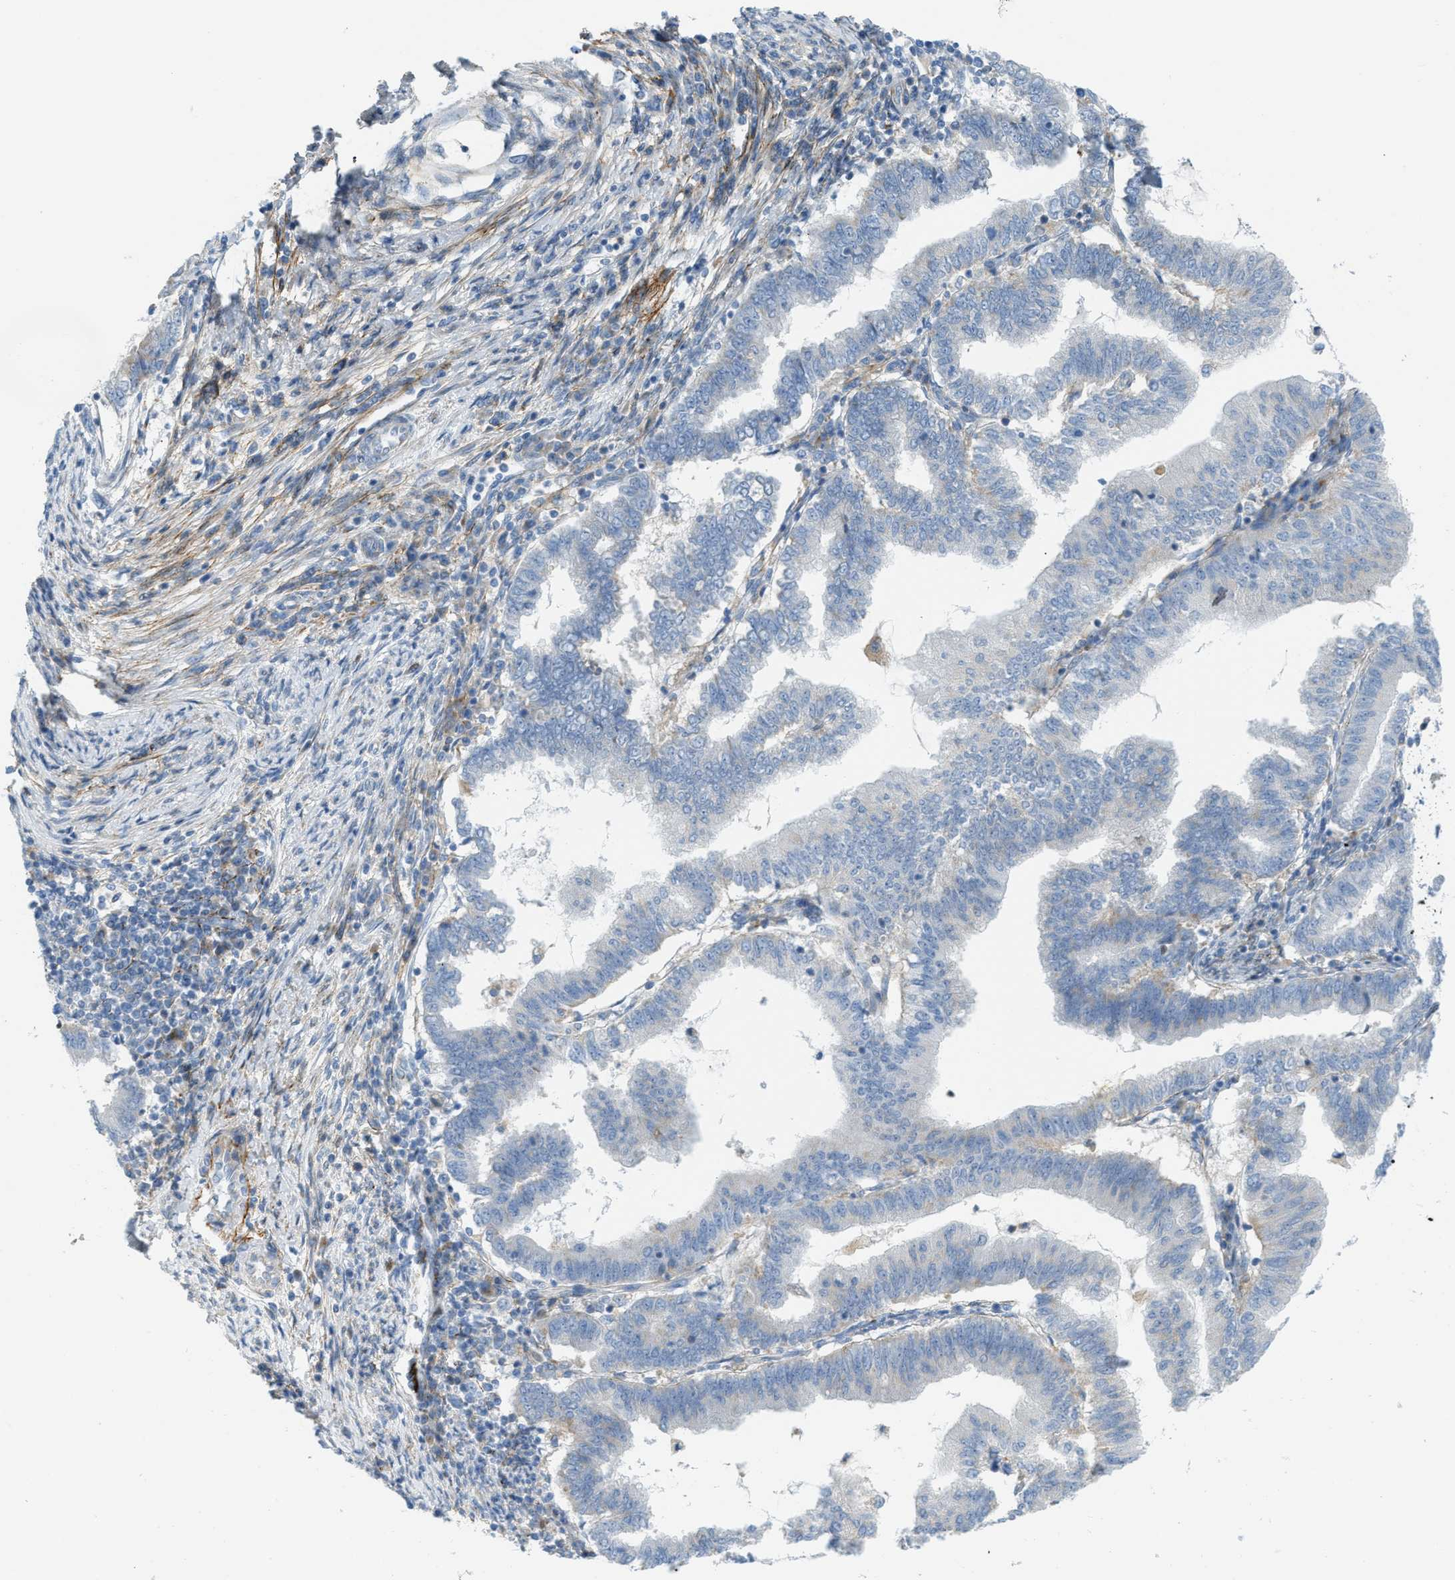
{"staining": {"intensity": "negative", "quantity": "none", "location": "none"}, "tissue": "endometrial cancer", "cell_type": "Tumor cells", "image_type": "cancer", "snomed": [{"axis": "morphology", "description": "Polyp, NOS"}, {"axis": "morphology", "description": "Adenocarcinoma, NOS"}, {"axis": "morphology", "description": "Adenoma, NOS"}, {"axis": "topography", "description": "Endometrium"}], "caption": "Immunohistochemistry (IHC) micrograph of human endometrial cancer (adenoma) stained for a protein (brown), which displays no expression in tumor cells.", "gene": "LMBRD1", "patient": {"sex": "female", "age": 79}}